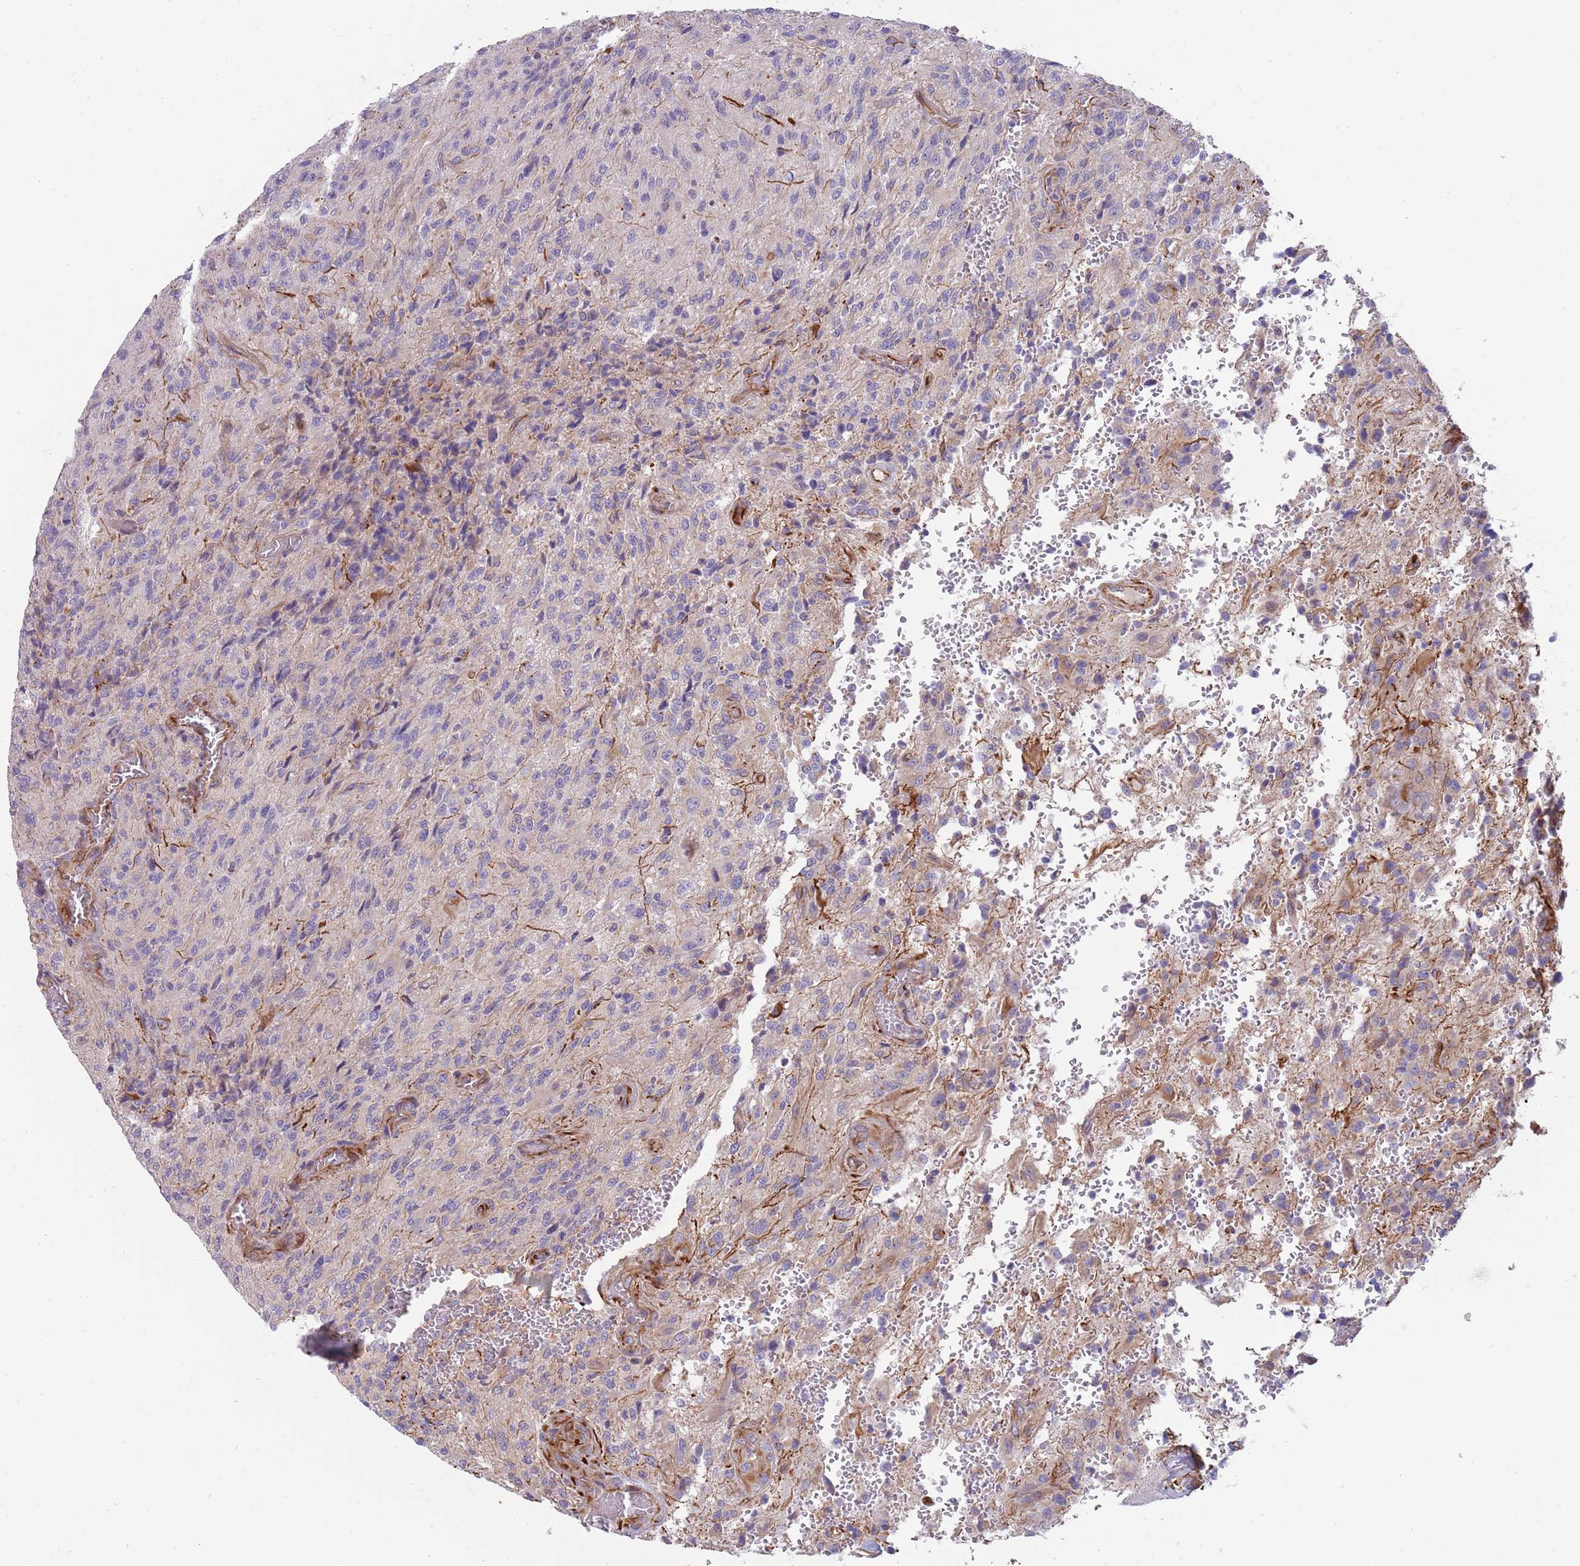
{"staining": {"intensity": "negative", "quantity": "none", "location": "none"}, "tissue": "glioma", "cell_type": "Tumor cells", "image_type": "cancer", "snomed": [{"axis": "morphology", "description": "Normal tissue, NOS"}, {"axis": "morphology", "description": "Glioma, malignant, High grade"}, {"axis": "topography", "description": "Cerebral cortex"}], "caption": "Immunohistochemistry (IHC) of human glioma demonstrates no staining in tumor cells.", "gene": "MOGAT1", "patient": {"sex": "male", "age": 56}}